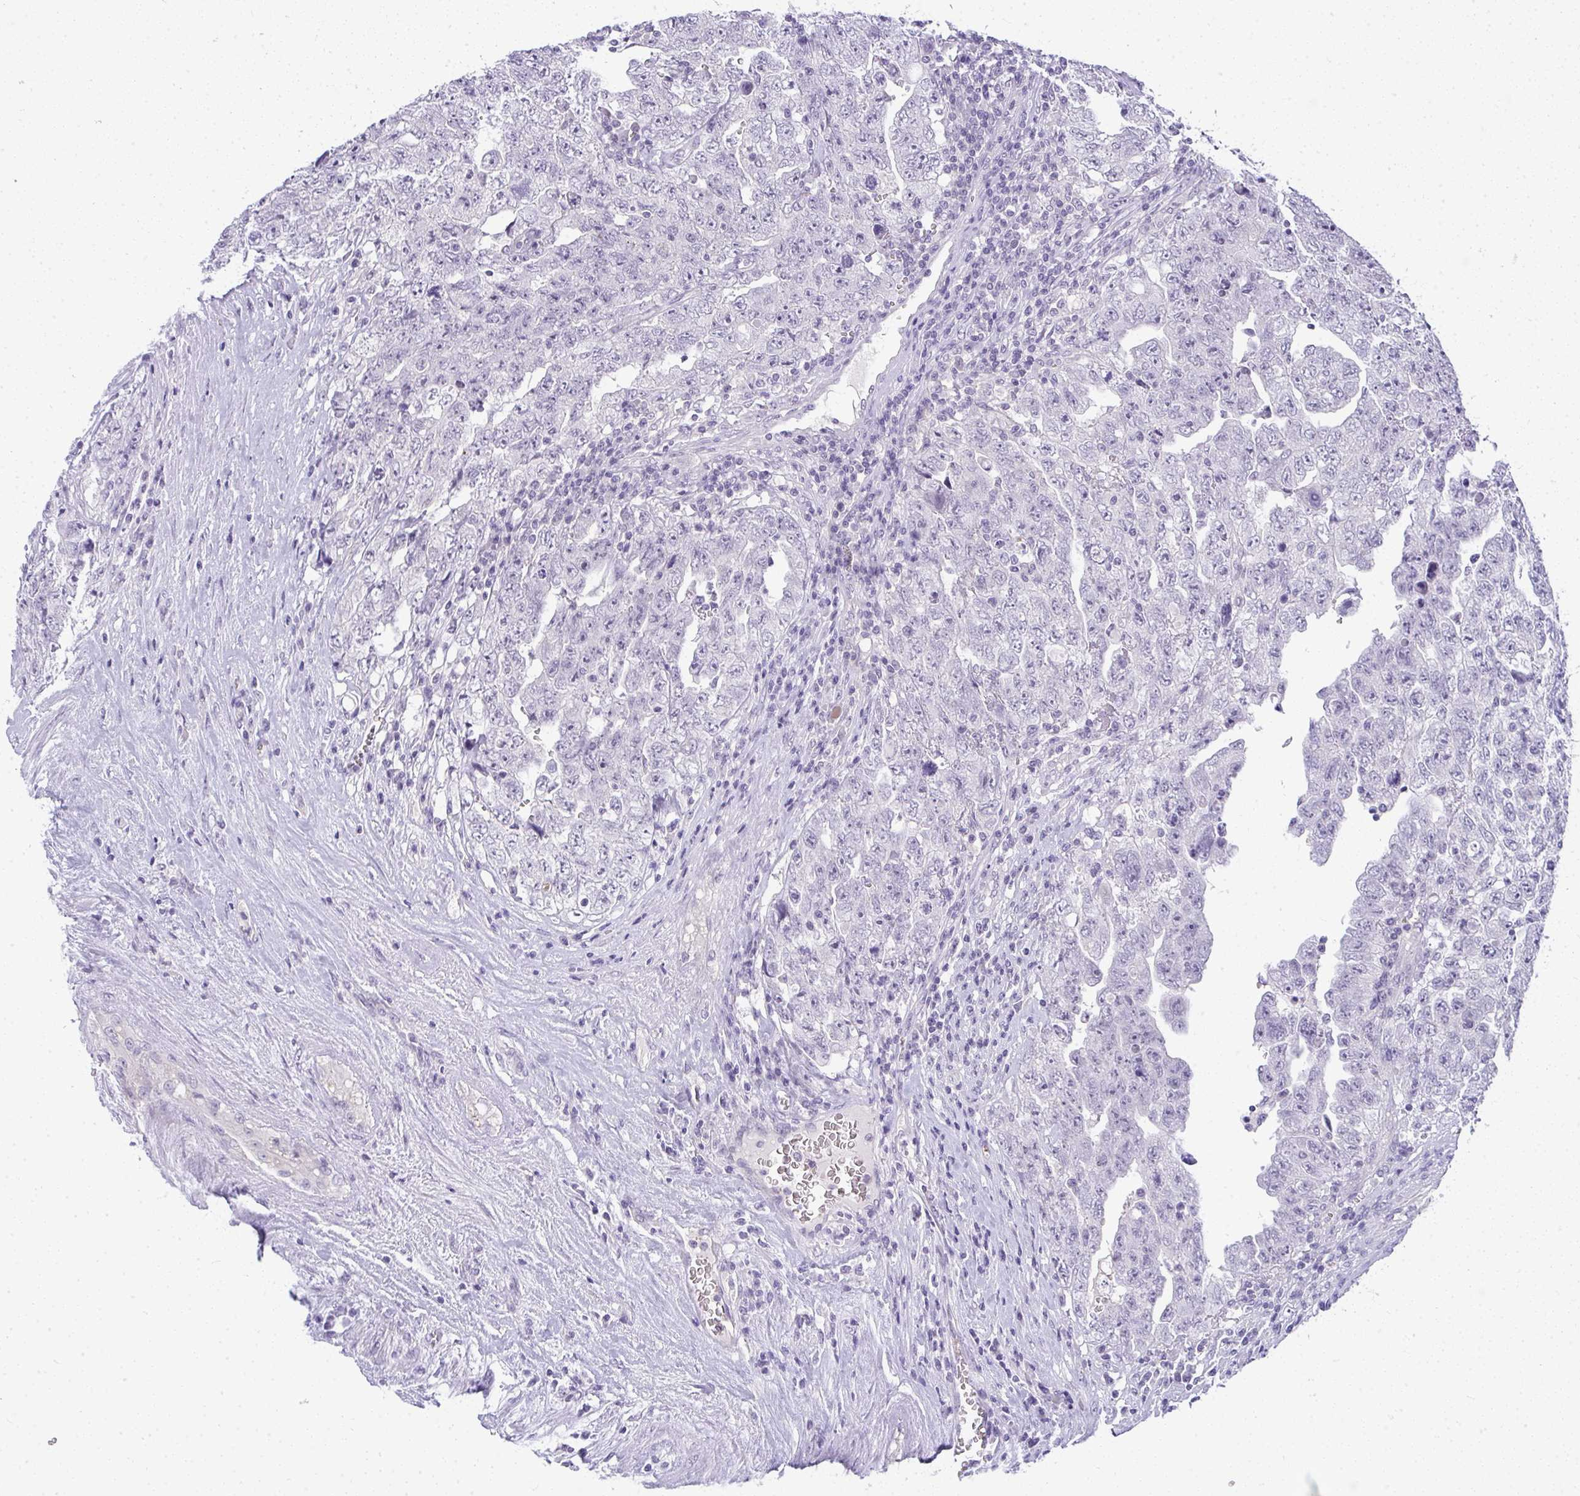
{"staining": {"intensity": "negative", "quantity": "none", "location": "none"}, "tissue": "testis cancer", "cell_type": "Tumor cells", "image_type": "cancer", "snomed": [{"axis": "morphology", "description": "Carcinoma, Embryonal, NOS"}, {"axis": "topography", "description": "Testis"}], "caption": "Protein analysis of embryonal carcinoma (testis) shows no significant staining in tumor cells. (DAB (3,3'-diaminobenzidine) immunohistochemistry visualized using brightfield microscopy, high magnification).", "gene": "TMEM82", "patient": {"sex": "male", "age": 28}}